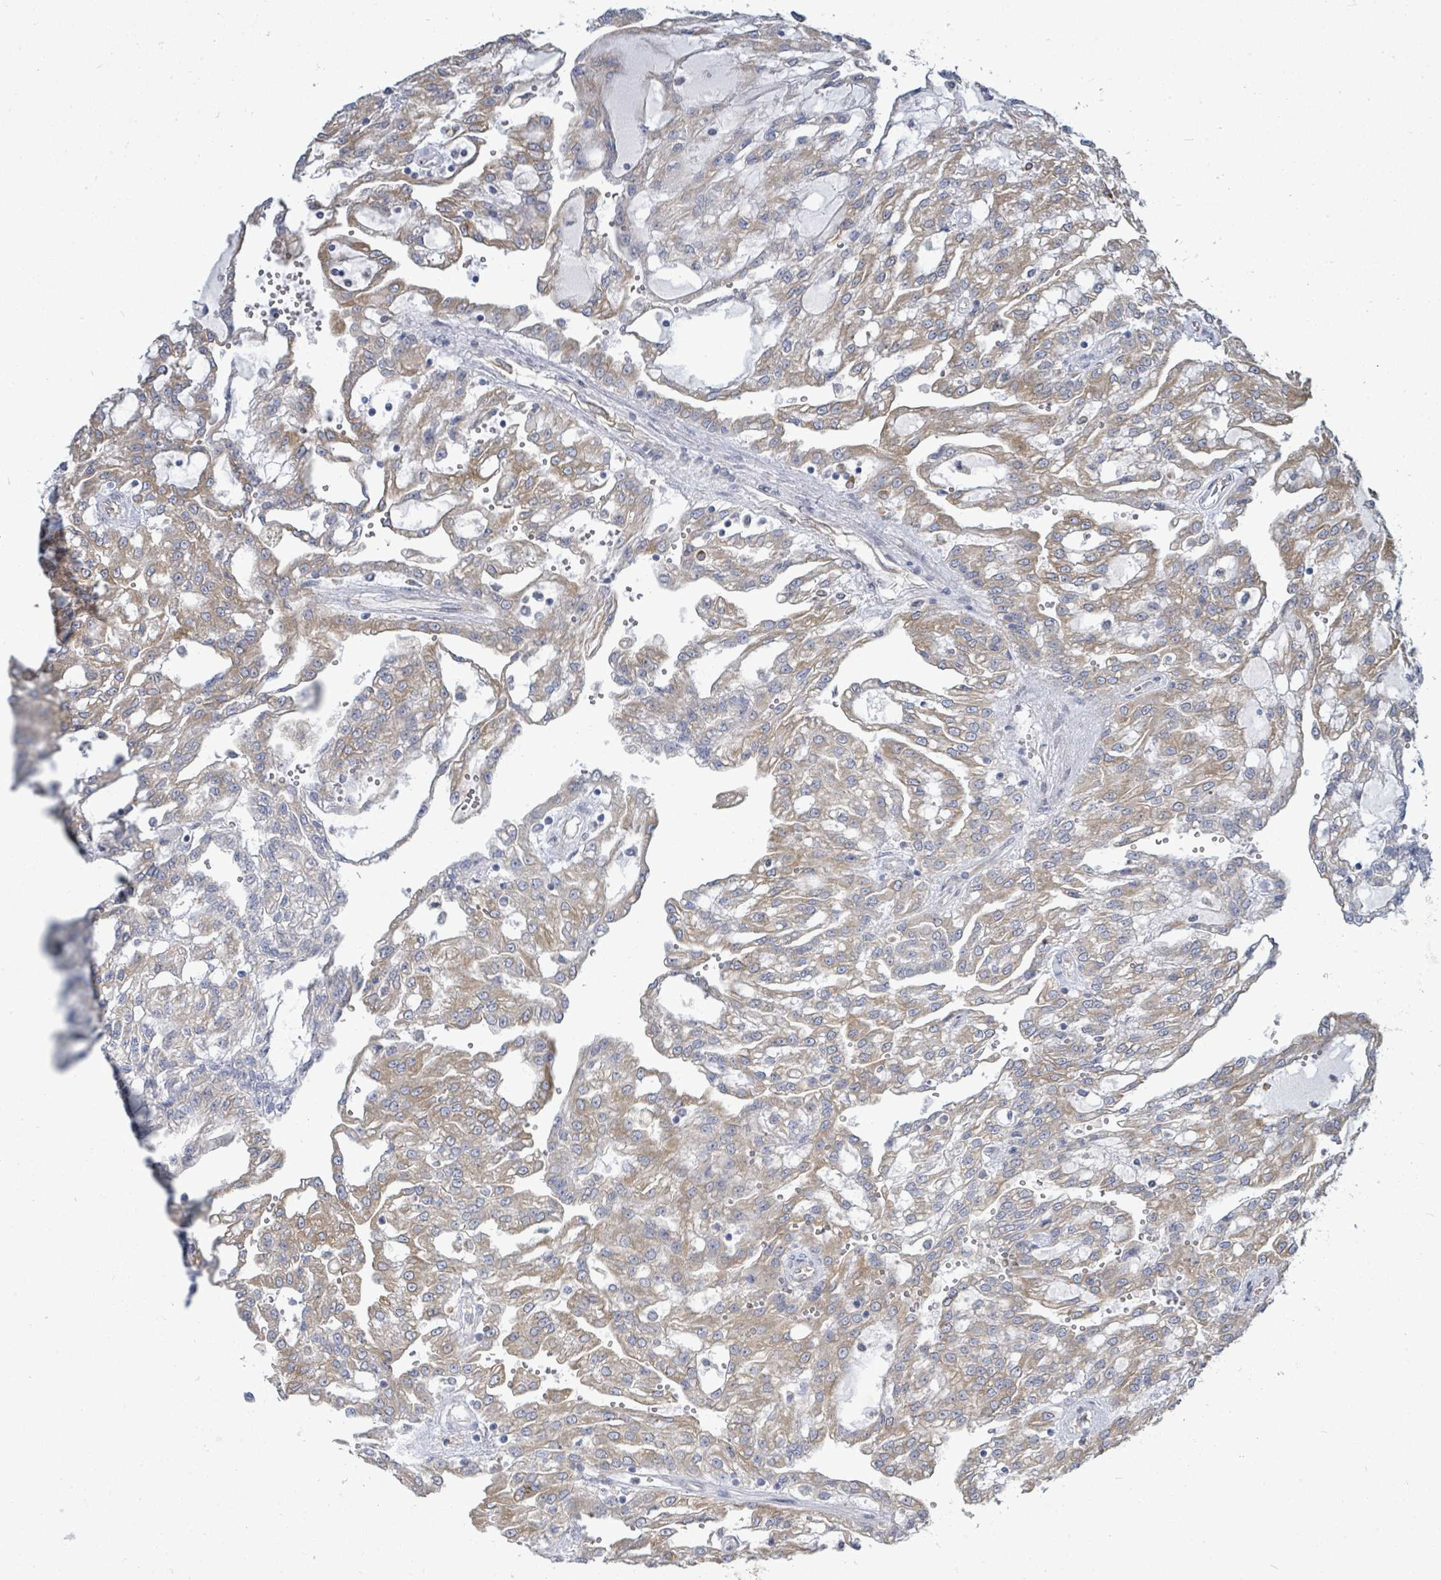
{"staining": {"intensity": "weak", "quantity": "25%-75%", "location": "cytoplasmic/membranous"}, "tissue": "renal cancer", "cell_type": "Tumor cells", "image_type": "cancer", "snomed": [{"axis": "morphology", "description": "Adenocarcinoma, NOS"}, {"axis": "topography", "description": "Kidney"}], "caption": "Renal cancer stained for a protein (brown) shows weak cytoplasmic/membranous positive expression in about 25%-75% of tumor cells.", "gene": "SIRPB1", "patient": {"sex": "male", "age": 63}}